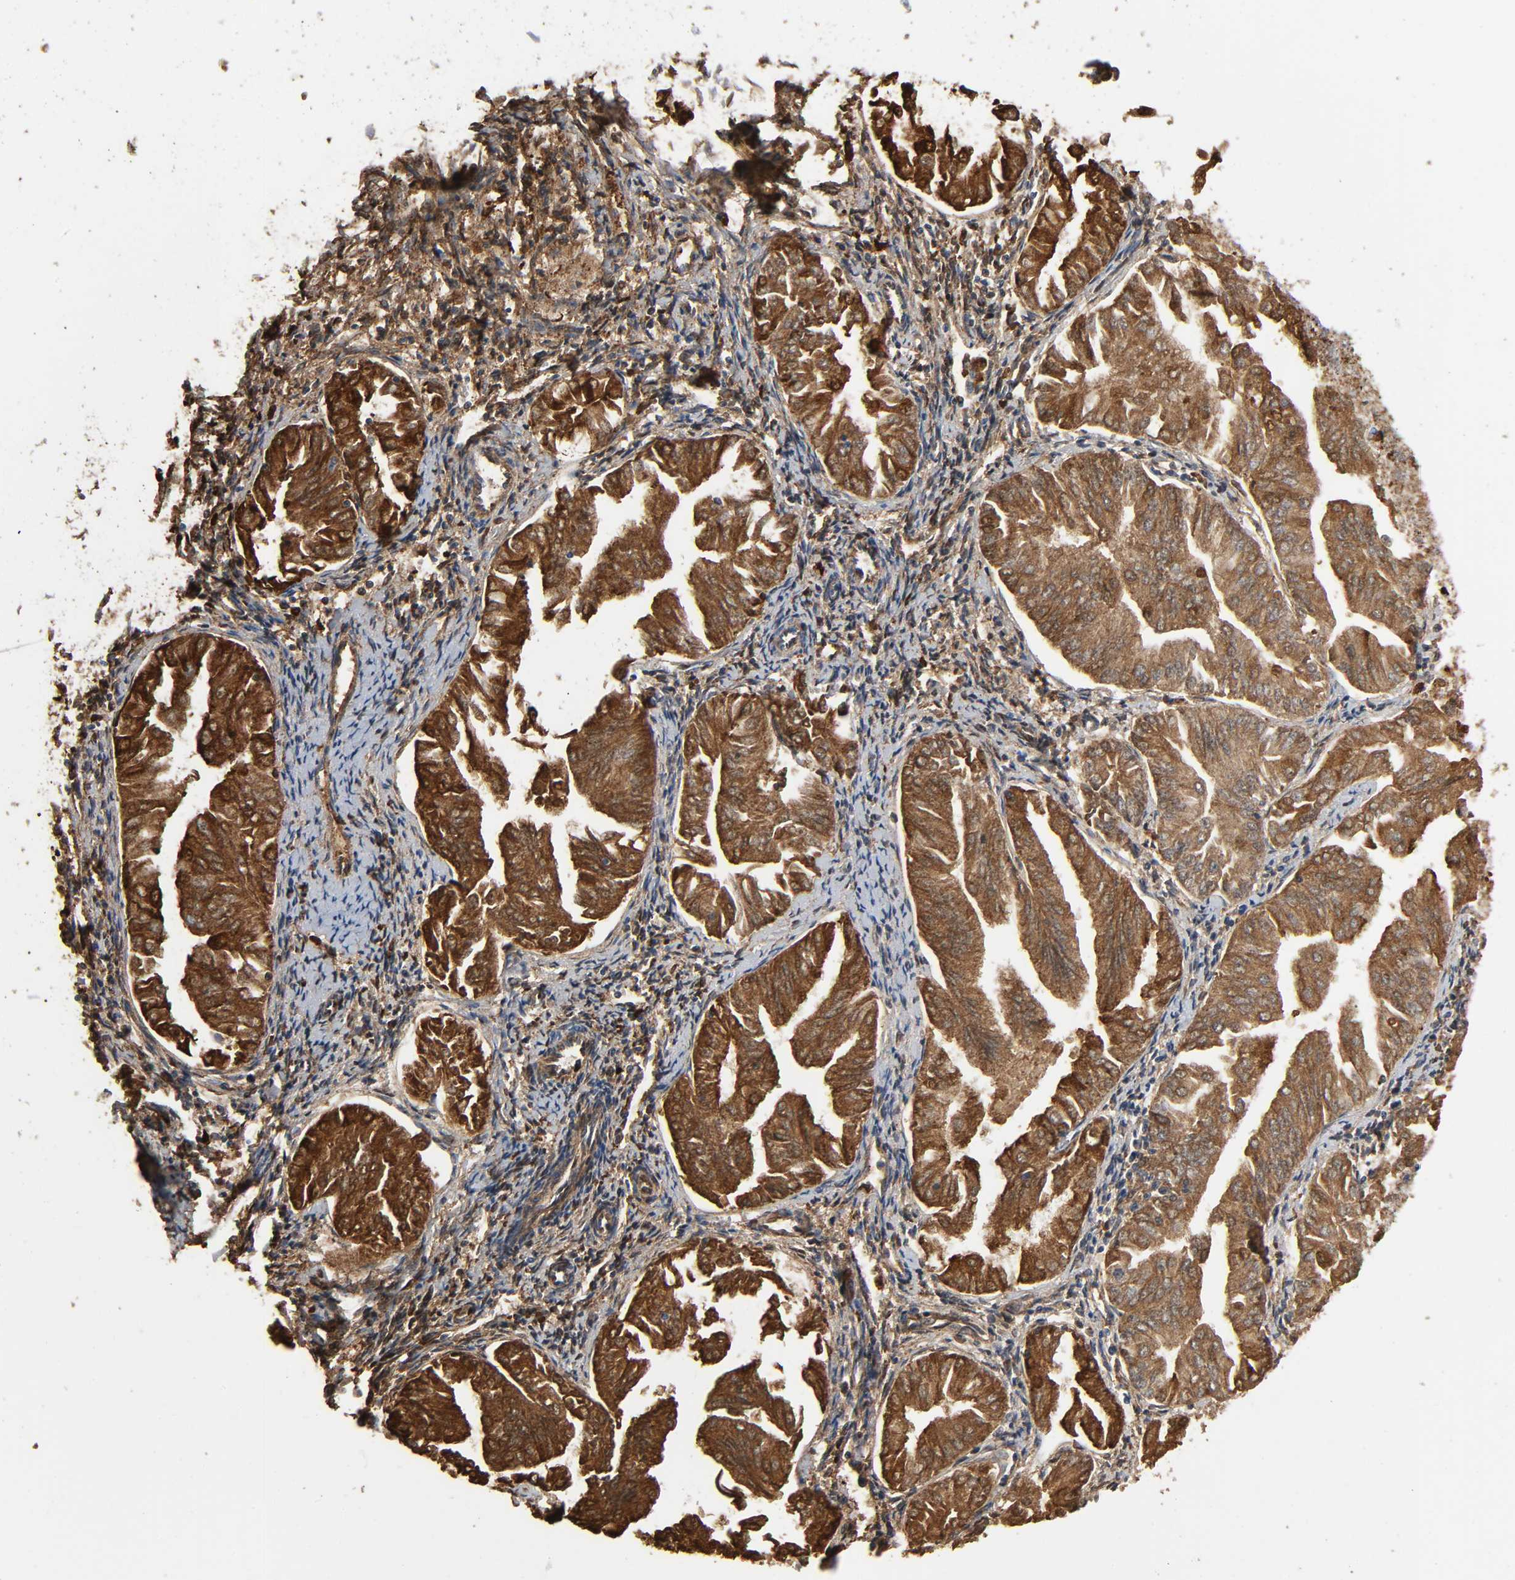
{"staining": {"intensity": "moderate", "quantity": ">75%", "location": "cytoplasmic/membranous"}, "tissue": "endometrial cancer", "cell_type": "Tumor cells", "image_type": "cancer", "snomed": [{"axis": "morphology", "description": "Adenocarcinoma, NOS"}, {"axis": "topography", "description": "Endometrium"}], "caption": "Endometrial cancer stained with a protein marker reveals moderate staining in tumor cells.", "gene": "C3", "patient": {"sex": "female", "age": 53}}